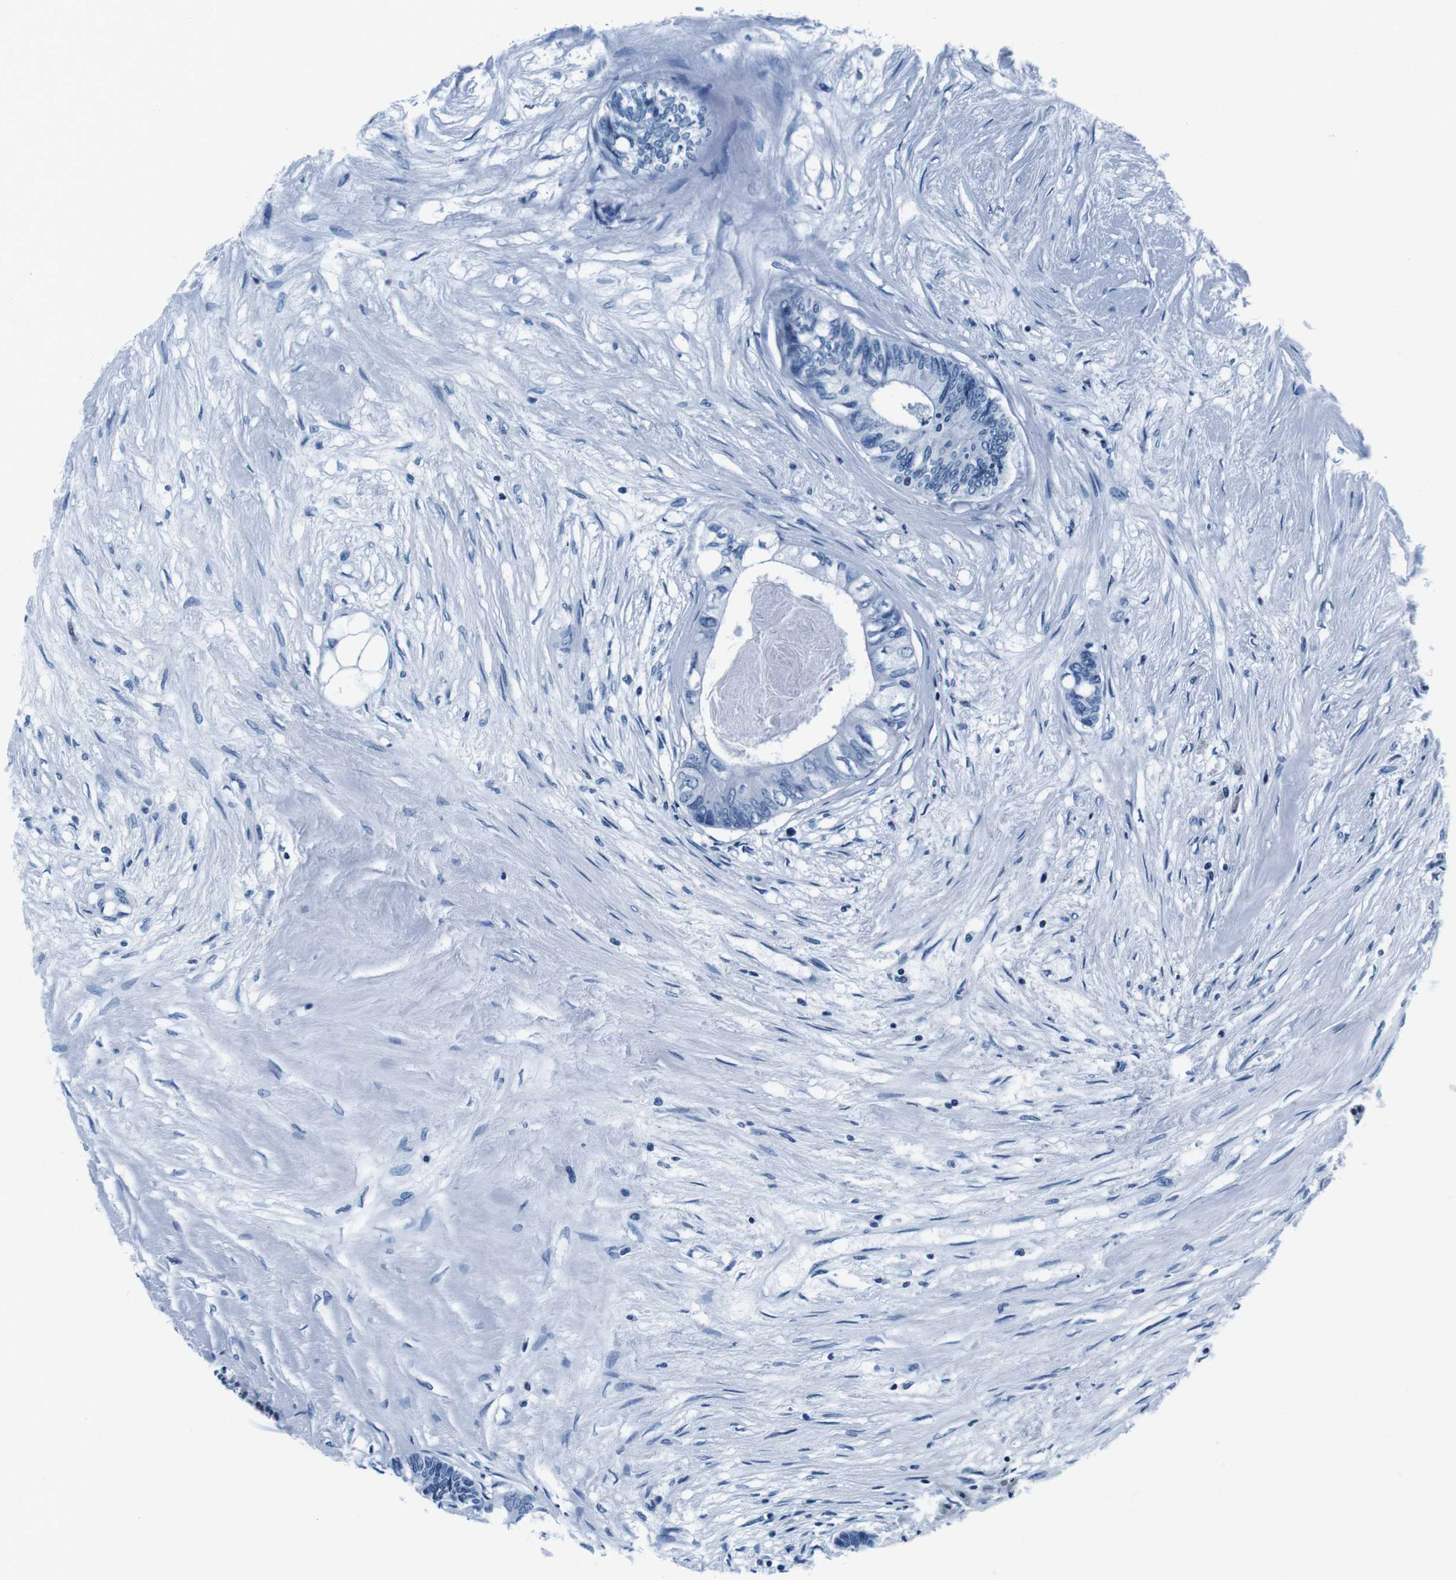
{"staining": {"intensity": "negative", "quantity": "none", "location": "none"}, "tissue": "colorectal cancer", "cell_type": "Tumor cells", "image_type": "cancer", "snomed": [{"axis": "morphology", "description": "Adenocarcinoma, NOS"}, {"axis": "topography", "description": "Rectum"}], "caption": "A micrograph of adenocarcinoma (colorectal) stained for a protein shows no brown staining in tumor cells.", "gene": "ELANE", "patient": {"sex": "male", "age": 63}}